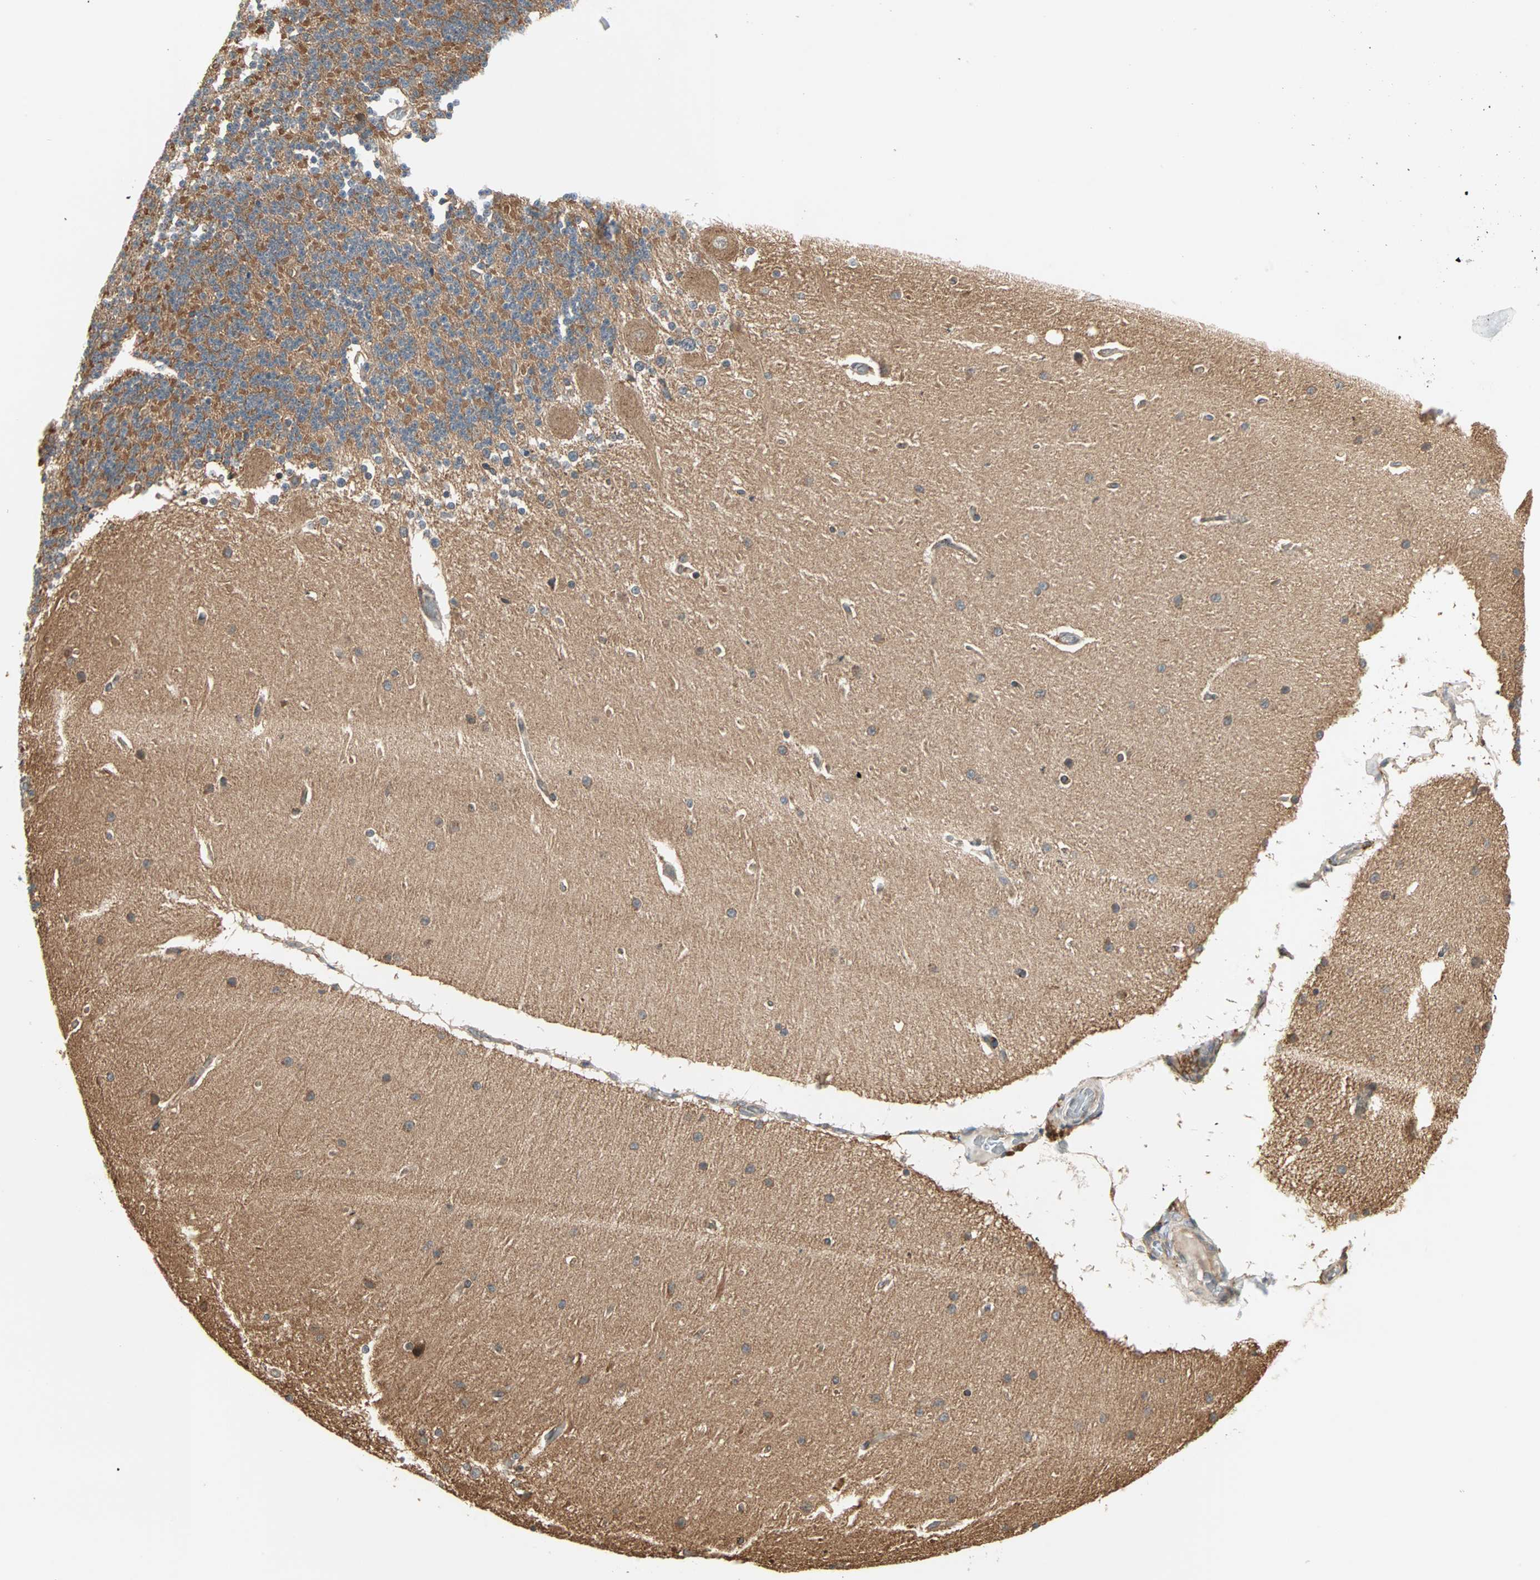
{"staining": {"intensity": "moderate", "quantity": "25%-75%", "location": "cytoplasmic/membranous"}, "tissue": "cerebellum", "cell_type": "Cells in granular layer", "image_type": "normal", "snomed": [{"axis": "morphology", "description": "Normal tissue, NOS"}, {"axis": "topography", "description": "Cerebellum"}], "caption": "Immunohistochemical staining of normal cerebellum shows medium levels of moderate cytoplasmic/membranous positivity in approximately 25%-75% of cells in granular layer.", "gene": "P4HA1", "patient": {"sex": "female", "age": 54}}